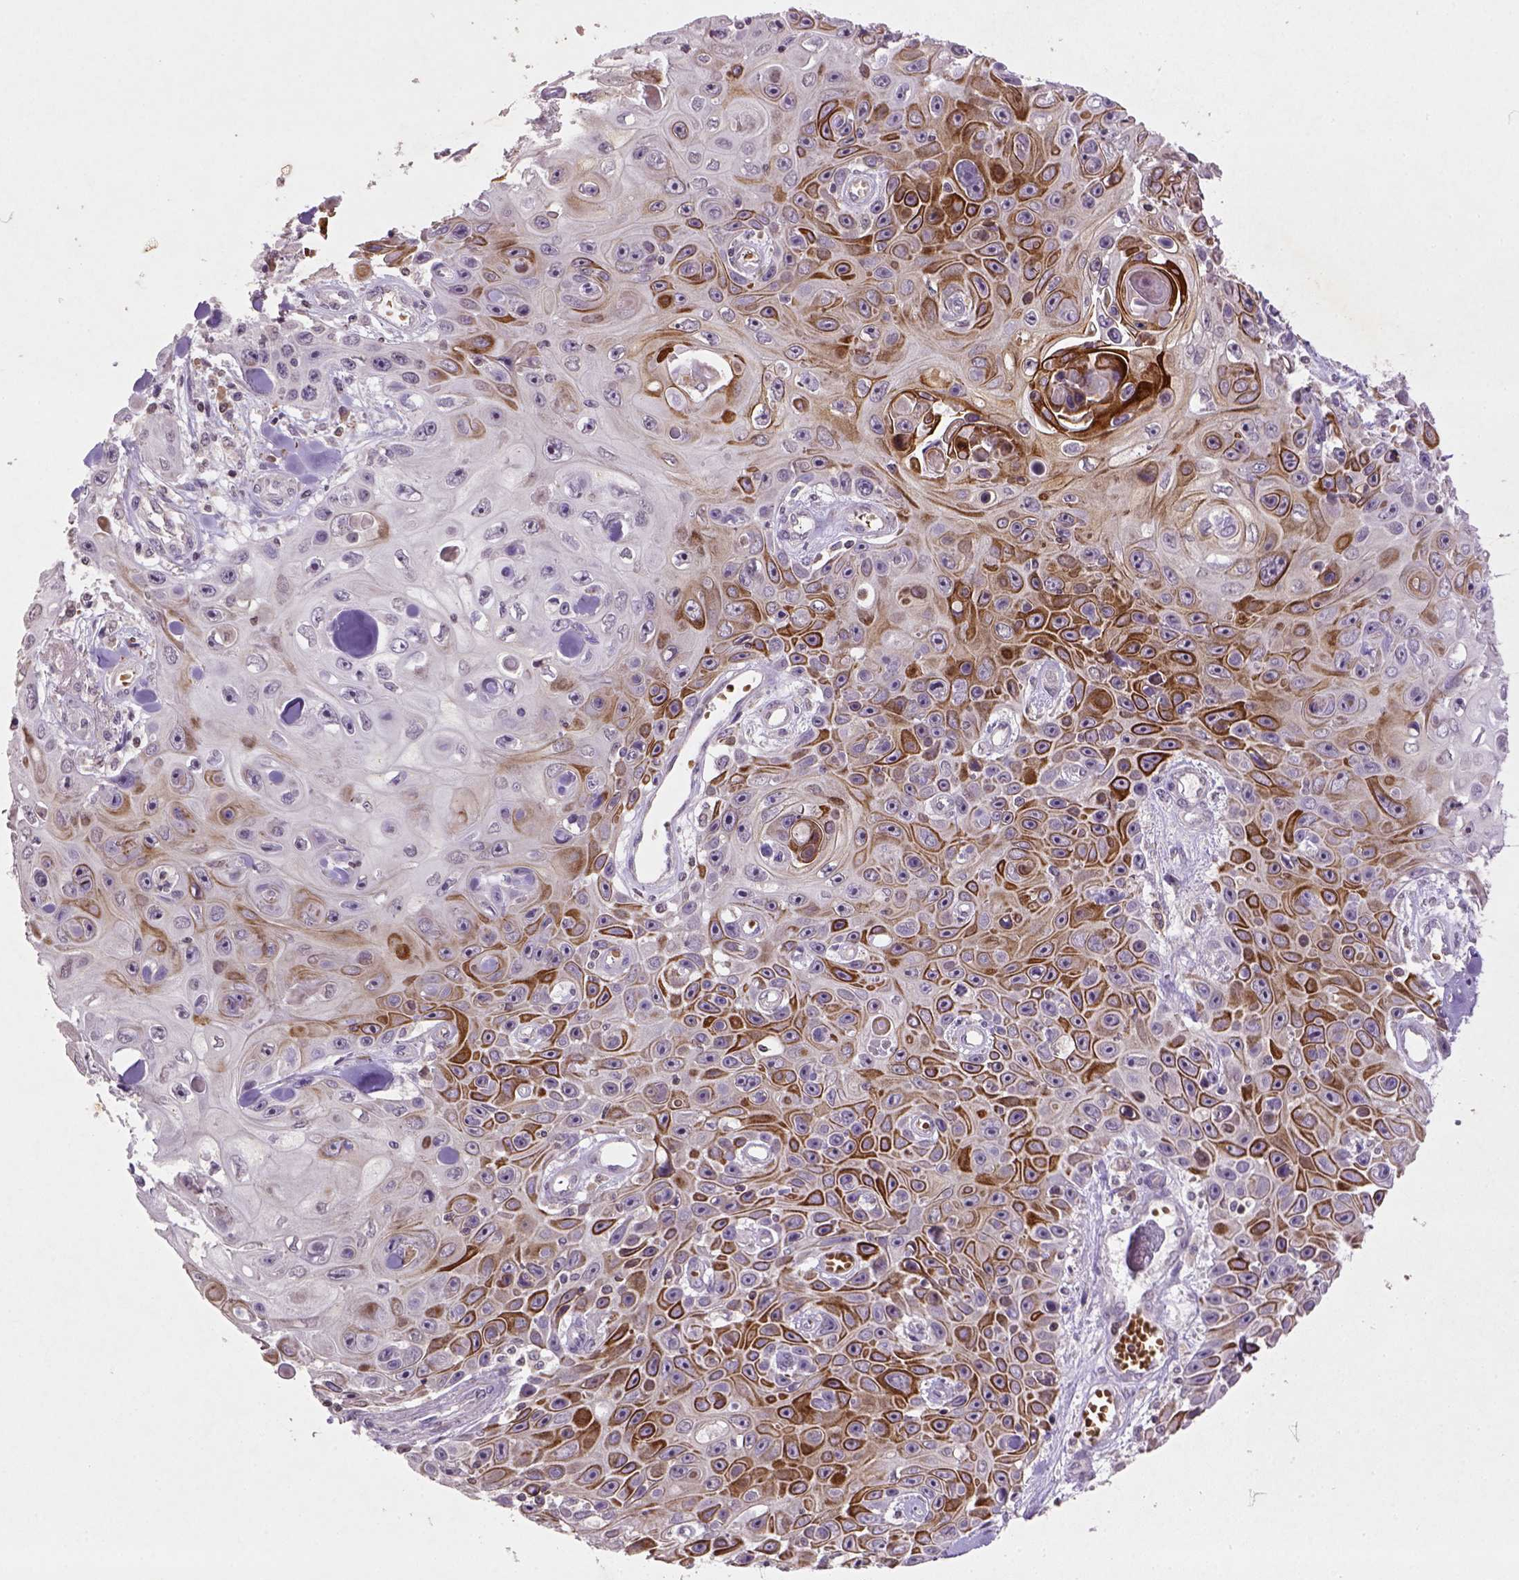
{"staining": {"intensity": "strong", "quantity": "25%-75%", "location": "cytoplasmic/membranous"}, "tissue": "skin cancer", "cell_type": "Tumor cells", "image_type": "cancer", "snomed": [{"axis": "morphology", "description": "Squamous cell carcinoma, NOS"}, {"axis": "topography", "description": "Skin"}], "caption": "This image exhibits immunohistochemistry (IHC) staining of human skin cancer, with high strong cytoplasmic/membranous staining in about 25%-75% of tumor cells.", "gene": "NUDT3", "patient": {"sex": "male", "age": 82}}